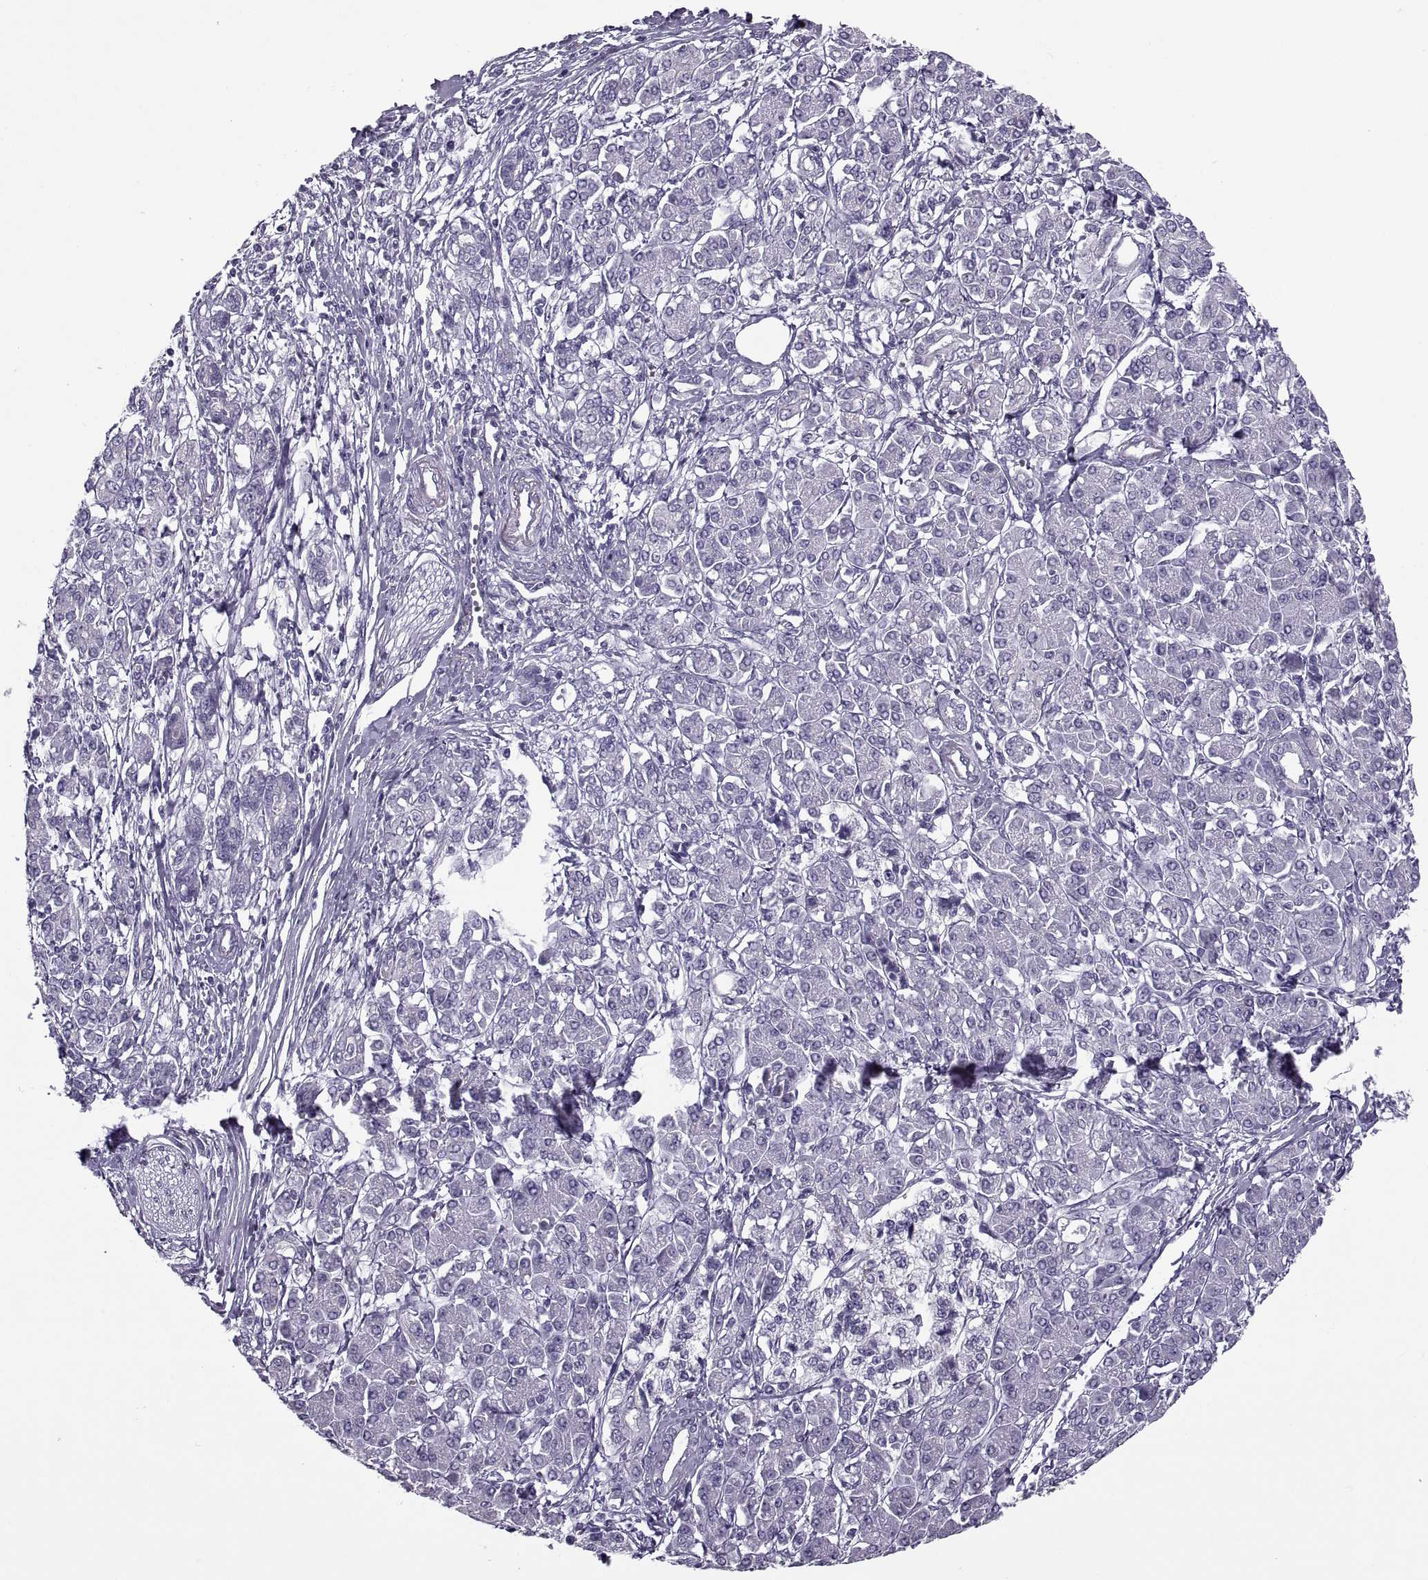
{"staining": {"intensity": "negative", "quantity": "none", "location": "none"}, "tissue": "pancreatic cancer", "cell_type": "Tumor cells", "image_type": "cancer", "snomed": [{"axis": "morphology", "description": "Adenocarcinoma, NOS"}, {"axis": "topography", "description": "Pancreas"}], "caption": "Pancreatic cancer stained for a protein using immunohistochemistry (IHC) shows no staining tumor cells.", "gene": "RLBP1", "patient": {"sex": "female", "age": 68}}